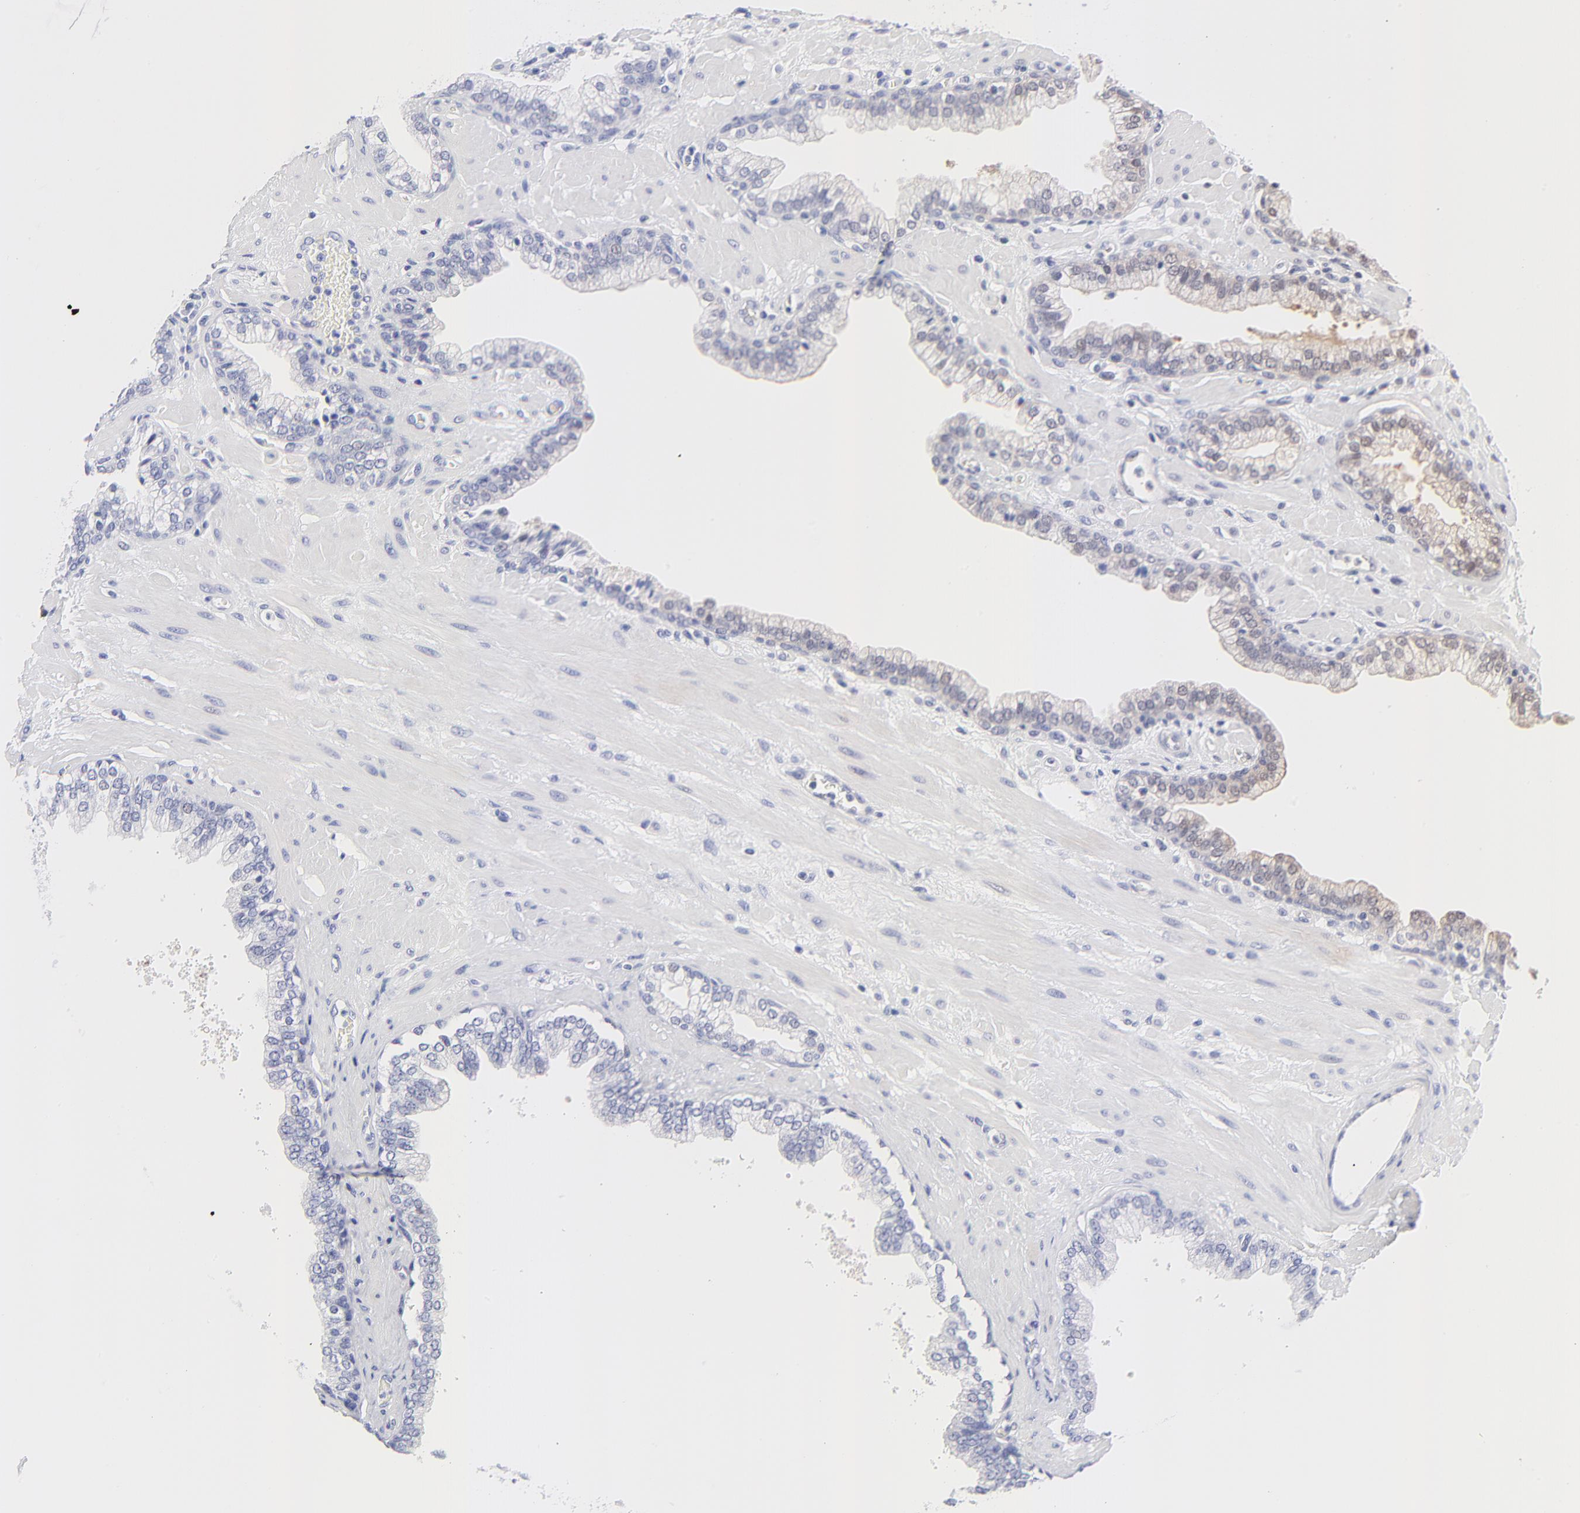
{"staining": {"intensity": "negative", "quantity": "none", "location": "none"}, "tissue": "prostate", "cell_type": "Glandular cells", "image_type": "normal", "snomed": [{"axis": "morphology", "description": "Normal tissue, NOS"}, {"axis": "topography", "description": "Prostate"}], "caption": "Immunohistochemistry of unremarkable prostate reveals no expression in glandular cells.", "gene": "PSMC4", "patient": {"sex": "male", "age": 60}}